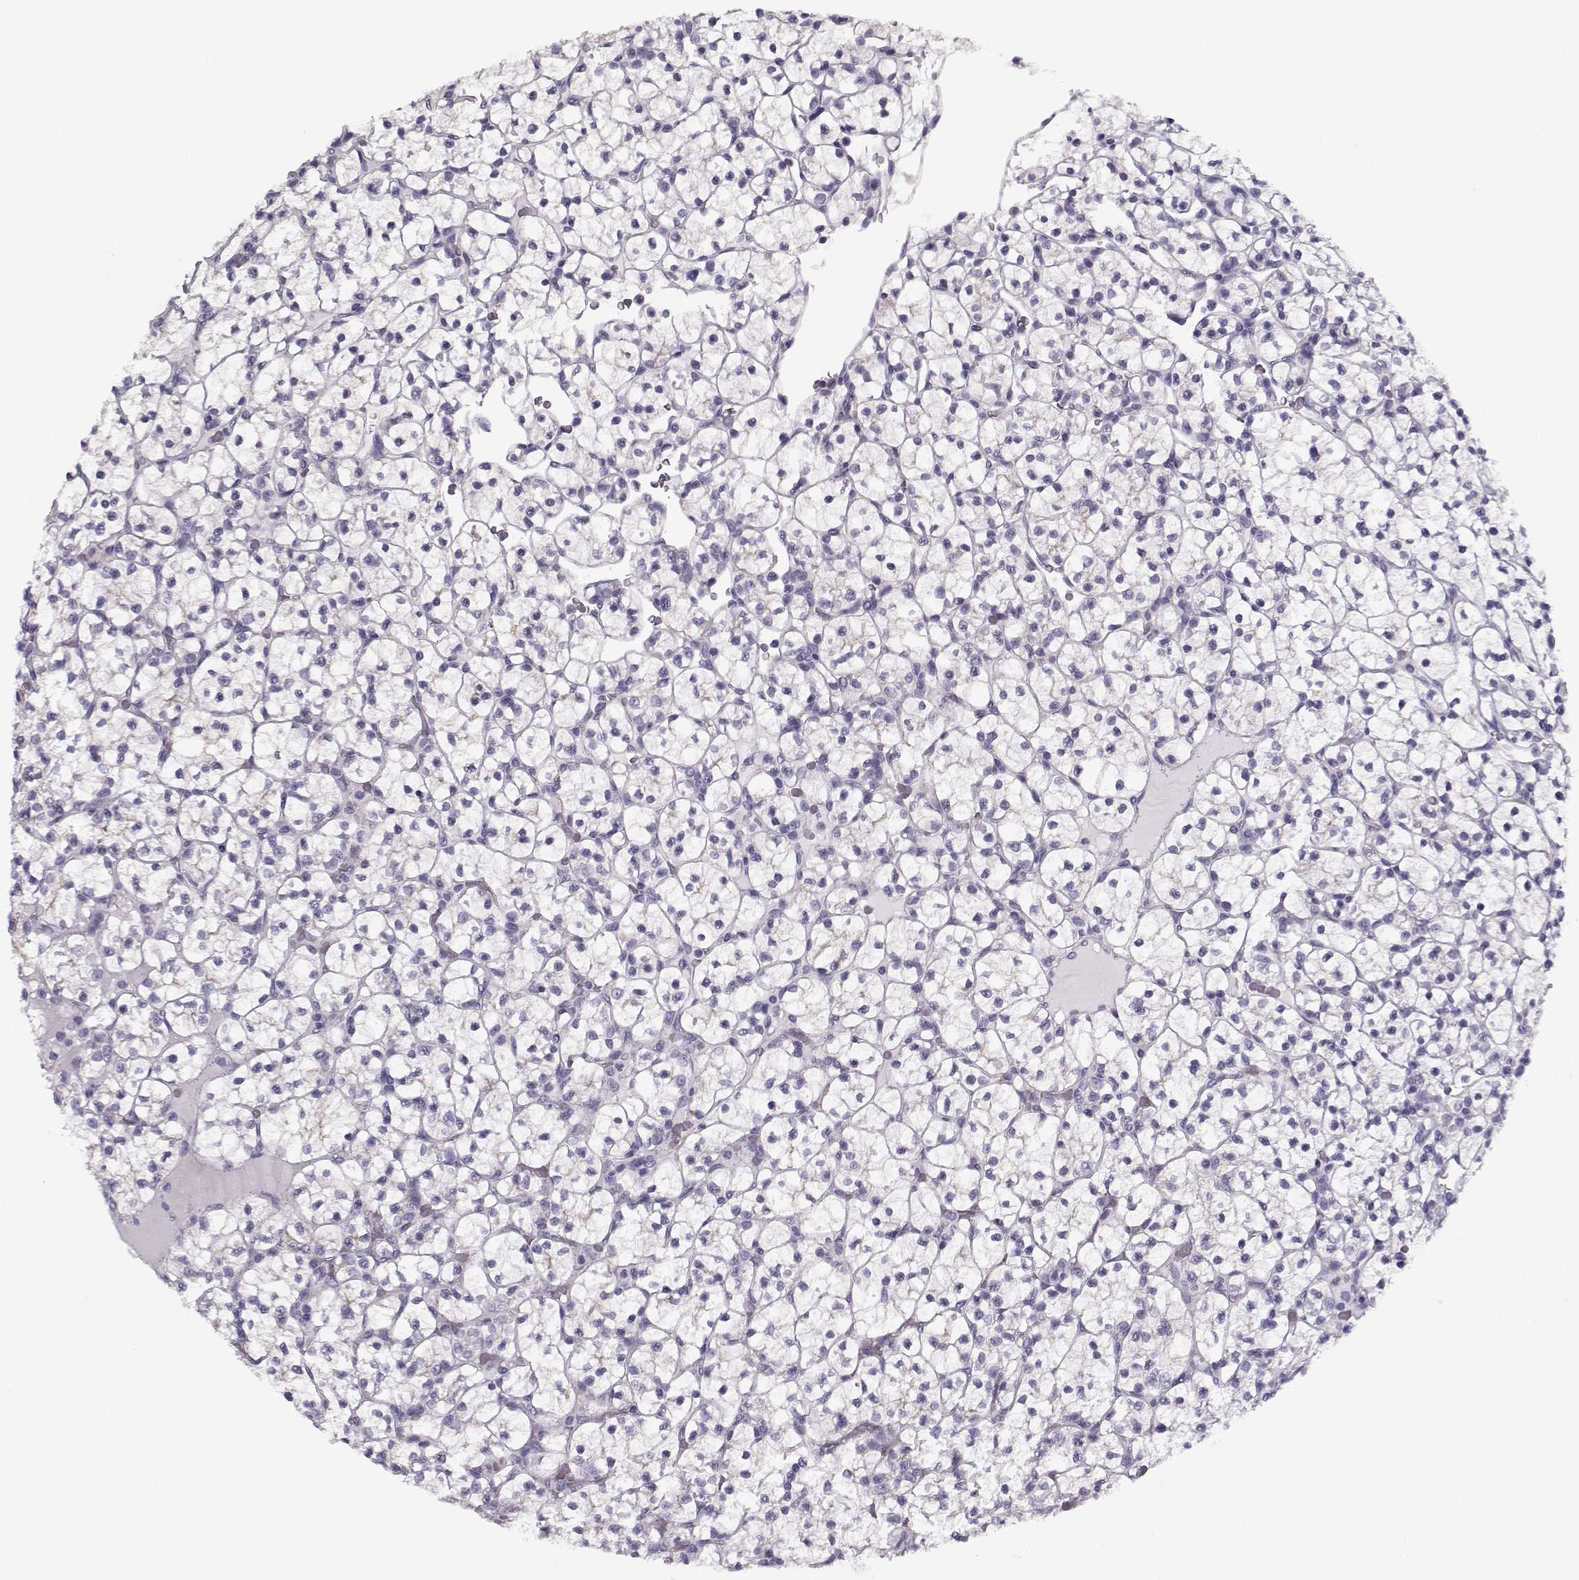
{"staining": {"intensity": "negative", "quantity": "none", "location": "none"}, "tissue": "renal cancer", "cell_type": "Tumor cells", "image_type": "cancer", "snomed": [{"axis": "morphology", "description": "Adenocarcinoma, NOS"}, {"axis": "topography", "description": "Kidney"}], "caption": "Immunohistochemistry (IHC) of renal cancer (adenocarcinoma) reveals no positivity in tumor cells.", "gene": "CCDC136", "patient": {"sex": "female", "age": 89}}